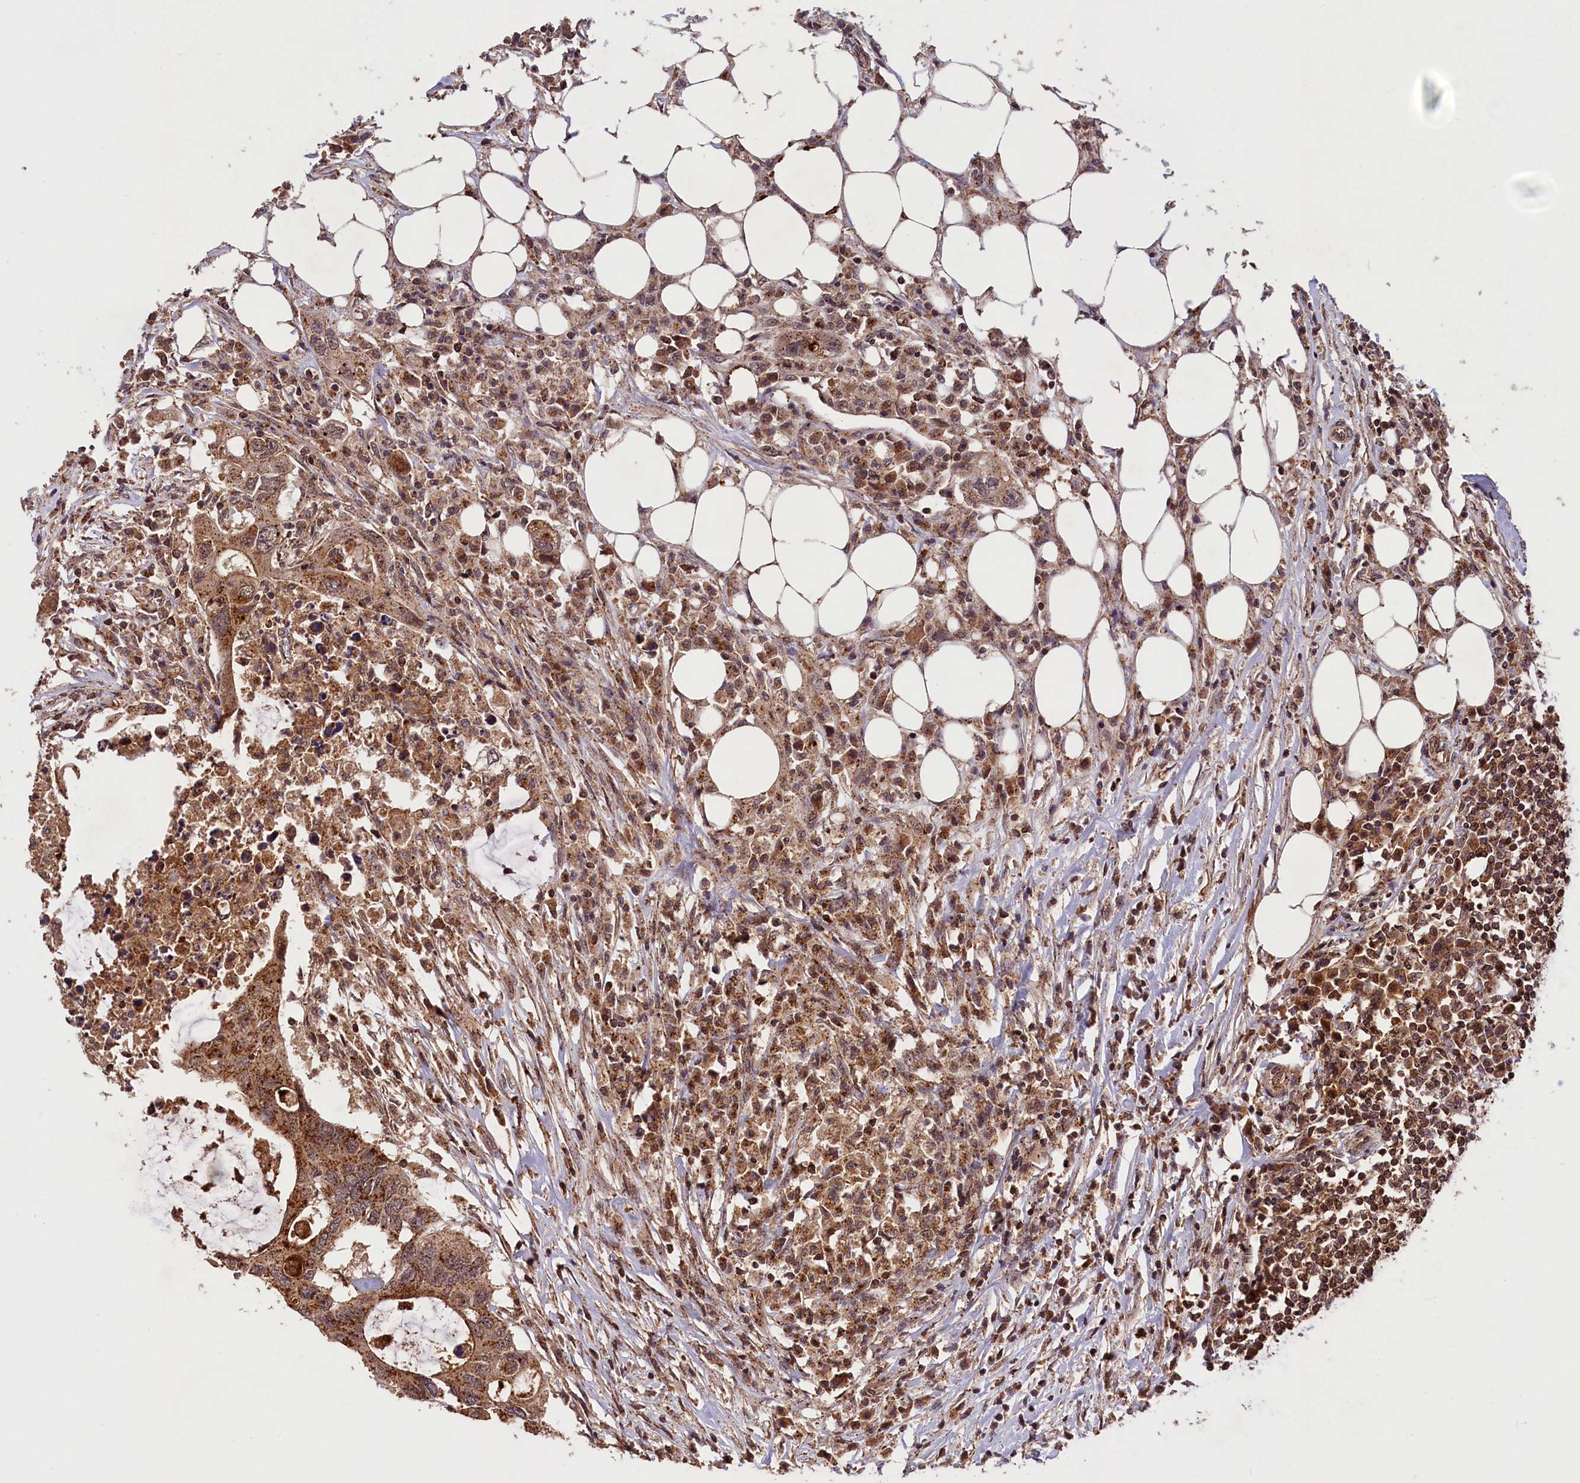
{"staining": {"intensity": "strong", "quantity": ">75%", "location": "cytoplasmic/membranous"}, "tissue": "colorectal cancer", "cell_type": "Tumor cells", "image_type": "cancer", "snomed": [{"axis": "morphology", "description": "Adenocarcinoma, NOS"}, {"axis": "topography", "description": "Colon"}], "caption": "A high amount of strong cytoplasmic/membranous positivity is identified in approximately >75% of tumor cells in colorectal cancer (adenocarcinoma) tissue.", "gene": "IST1", "patient": {"sex": "male", "age": 71}}